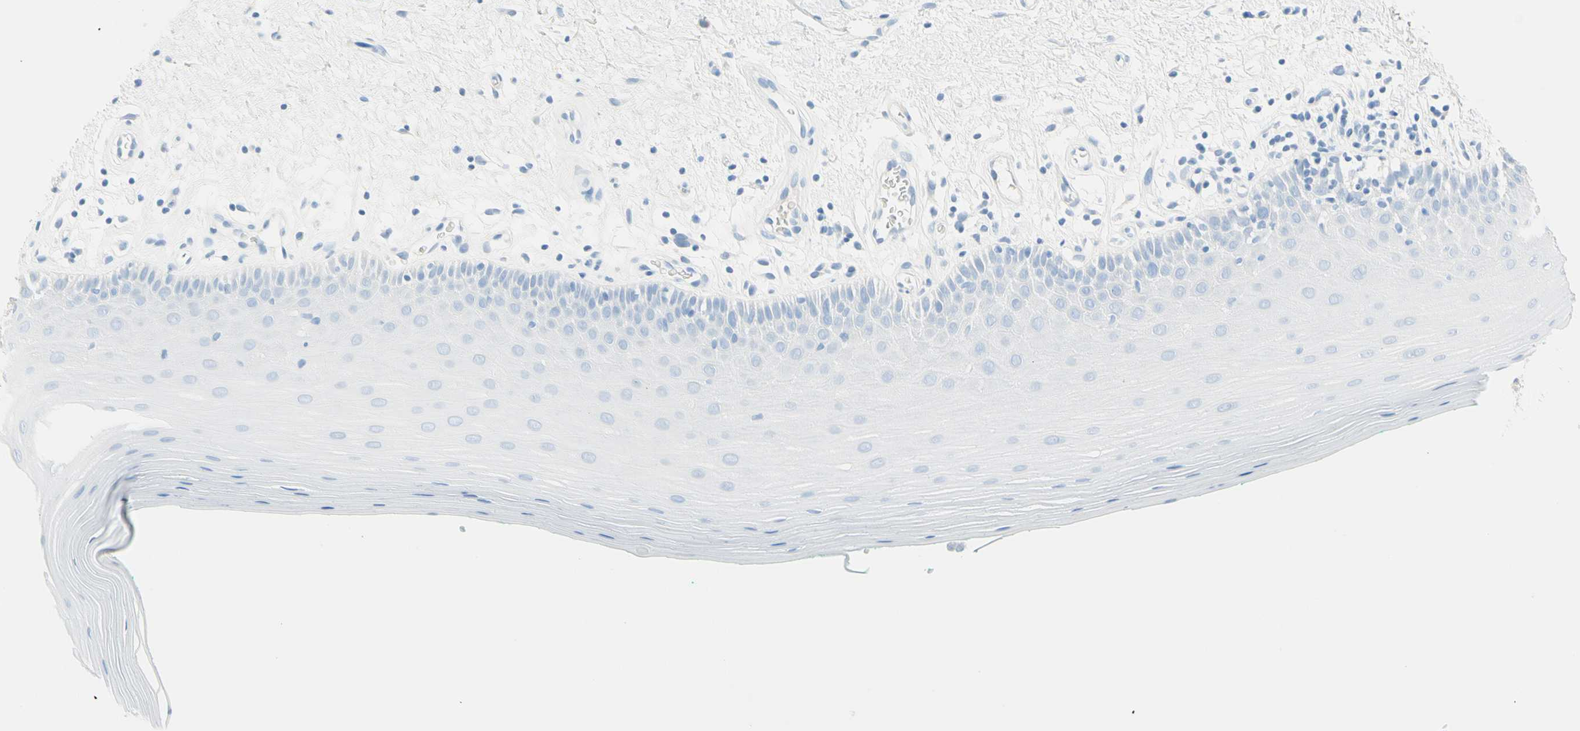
{"staining": {"intensity": "negative", "quantity": "none", "location": "none"}, "tissue": "oral mucosa", "cell_type": "Squamous epithelial cells", "image_type": "normal", "snomed": [{"axis": "morphology", "description": "Normal tissue, NOS"}, {"axis": "topography", "description": "Skeletal muscle"}, {"axis": "topography", "description": "Oral tissue"}], "caption": "There is no significant expression in squamous epithelial cells of oral mucosa.", "gene": "IL6ST", "patient": {"sex": "male", "age": 58}}